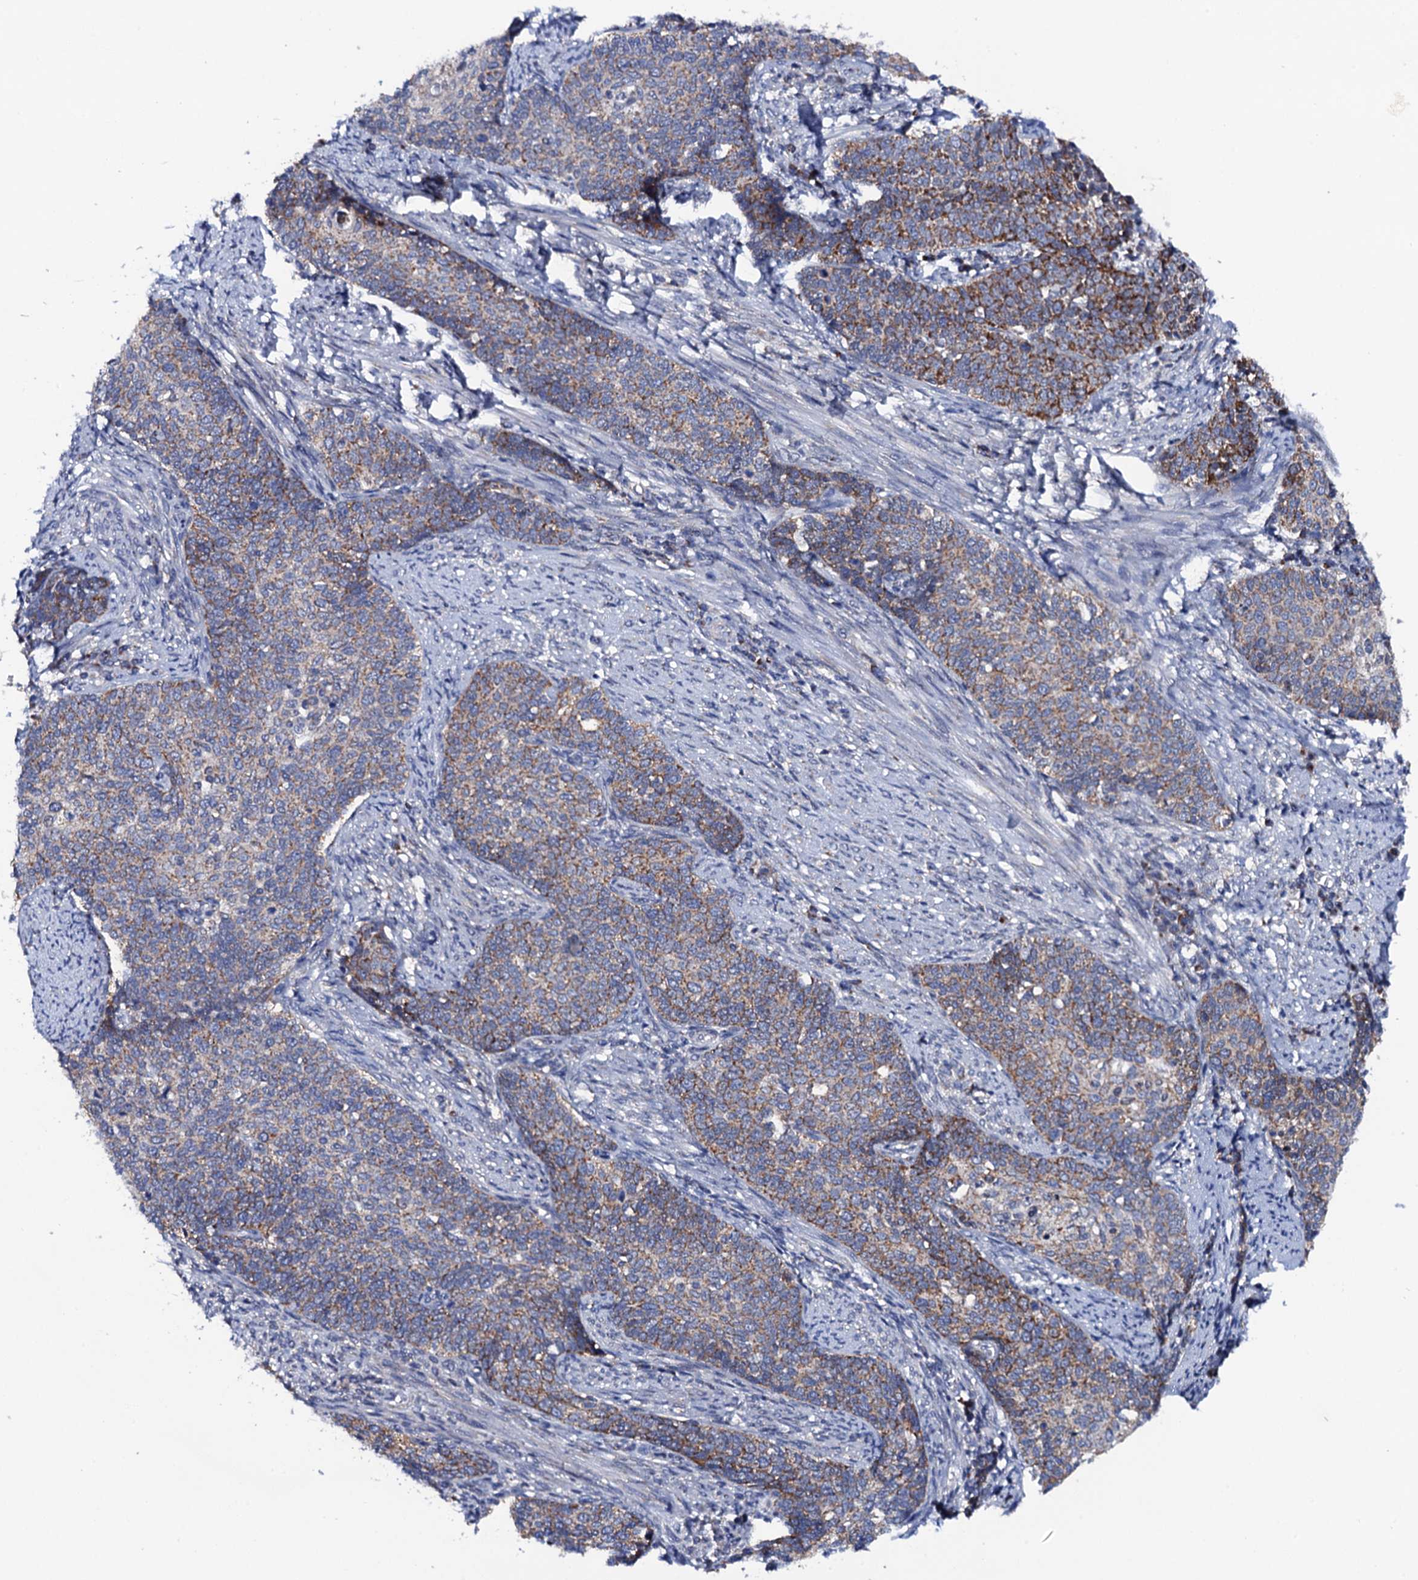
{"staining": {"intensity": "weak", "quantity": "25%-75%", "location": "cytoplasmic/membranous"}, "tissue": "cervical cancer", "cell_type": "Tumor cells", "image_type": "cancer", "snomed": [{"axis": "morphology", "description": "Squamous cell carcinoma, NOS"}, {"axis": "topography", "description": "Cervix"}], "caption": "Protein staining displays weak cytoplasmic/membranous staining in approximately 25%-75% of tumor cells in cervical squamous cell carcinoma.", "gene": "PTCD3", "patient": {"sex": "female", "age": 39}}